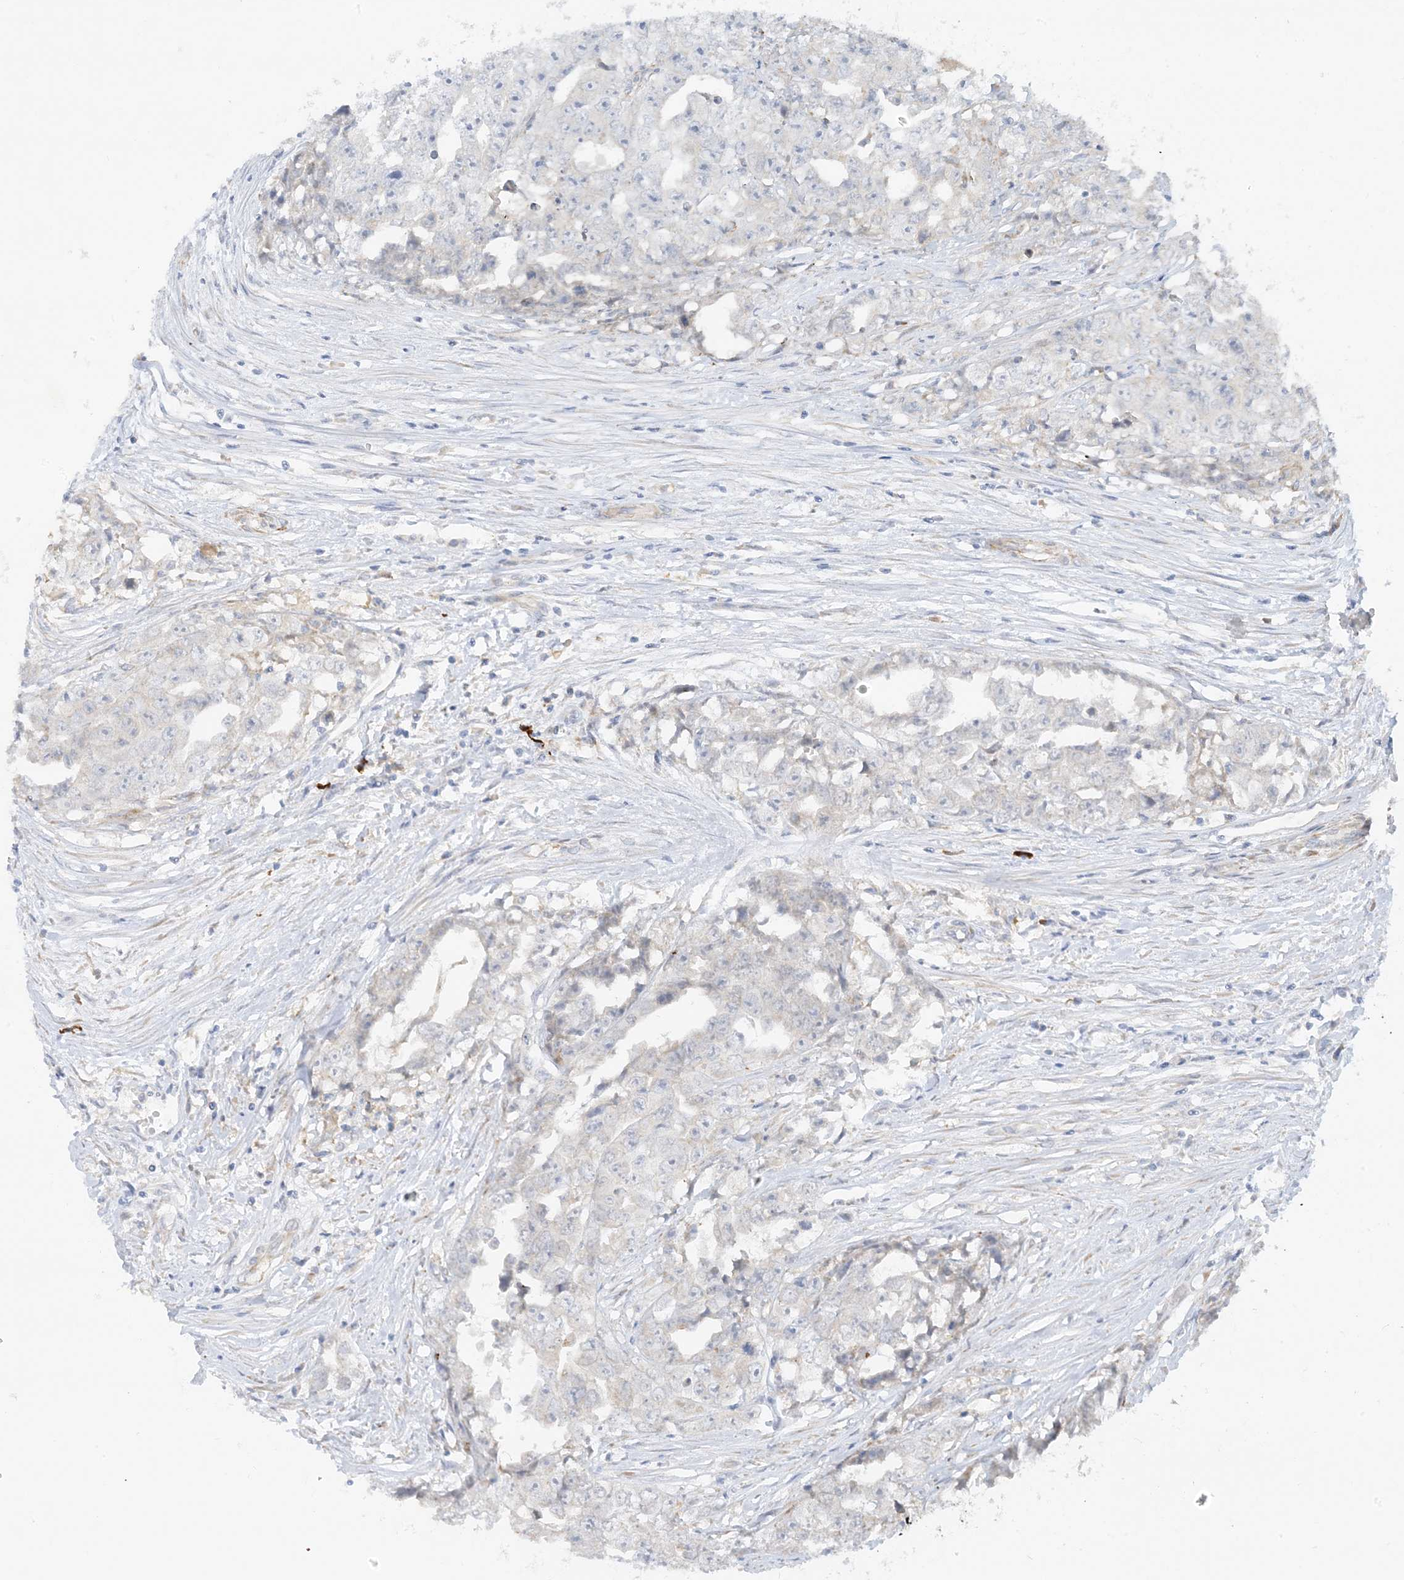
{"staining": {"intensity": "negative", "quantity": "none", "location": "none"}, "tissue": "testis cancer", "cell_type": "Tumor cells", "image_type": "cancer", "snomed": [{"axis": "morphology", "description": "Seminoma, NOS"}, {"axis": "morphology", "description": "Carcinoma, Embryonal, NOS"}, {"axis": "topography", "description": "Testis"}], "caption": "Immunohistochemistry (IHC) image of testis embryonal carcinoma stained for a protein (brown), which shows no expression in tumor cells.", "gene": "THADA", "patient": {"sex": "male", "age": 43}}